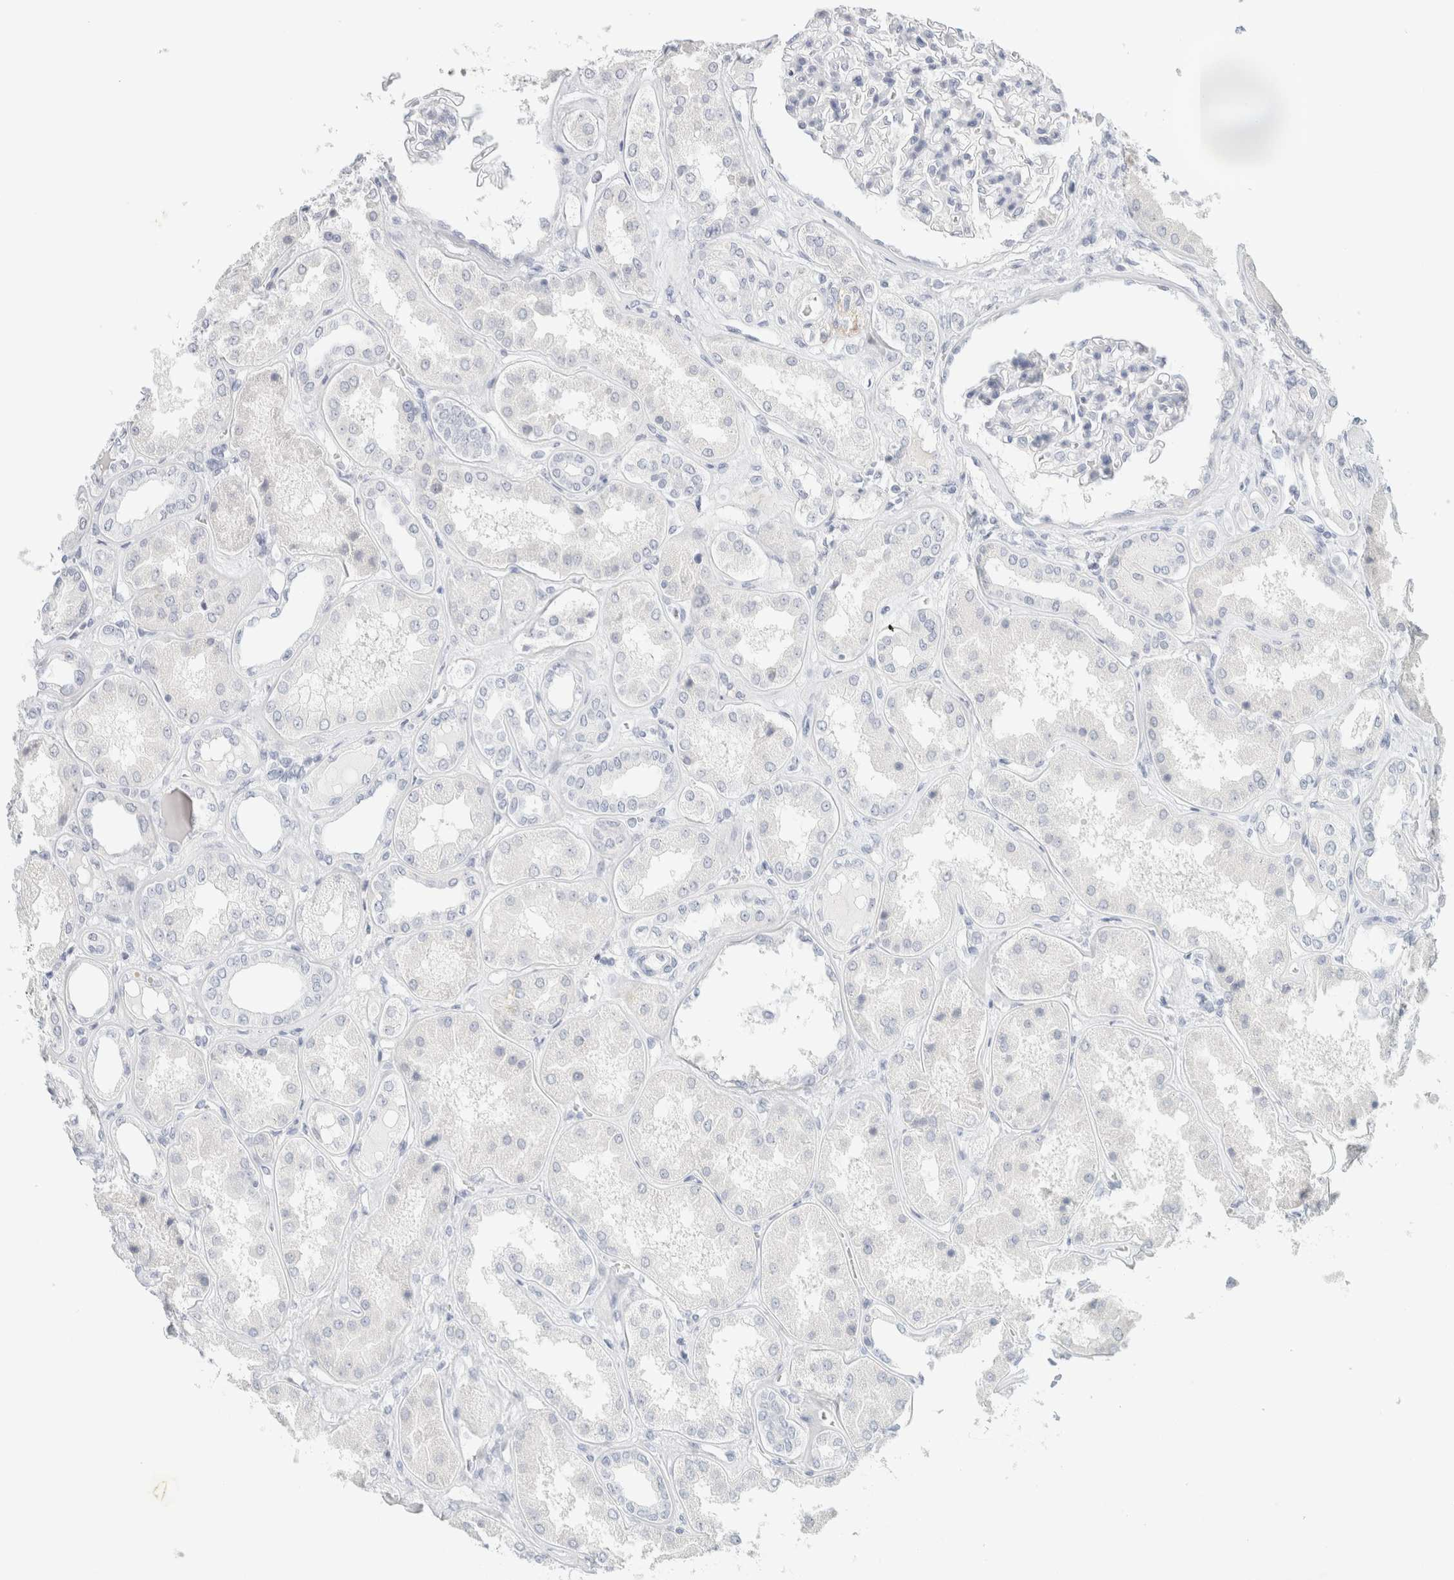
{"staining": {"intensity": "negative", "quantity": "none", "location": "none"}, "tissue": "kidney", "cell_type": "Cells in glomeruli", "image_type": "normal", "snomed": [{"axis": "morphology", "description": "Normal tissue, NOS"}, {"axis": "topography", "description": "Kidney"}], "caption": "Unremarkable kidney was stained to show a protein in brown. There is no significant staining in cells in glomeruli.", "gene": "NEFM", "patient": {"sex": "female", "age": 56}}